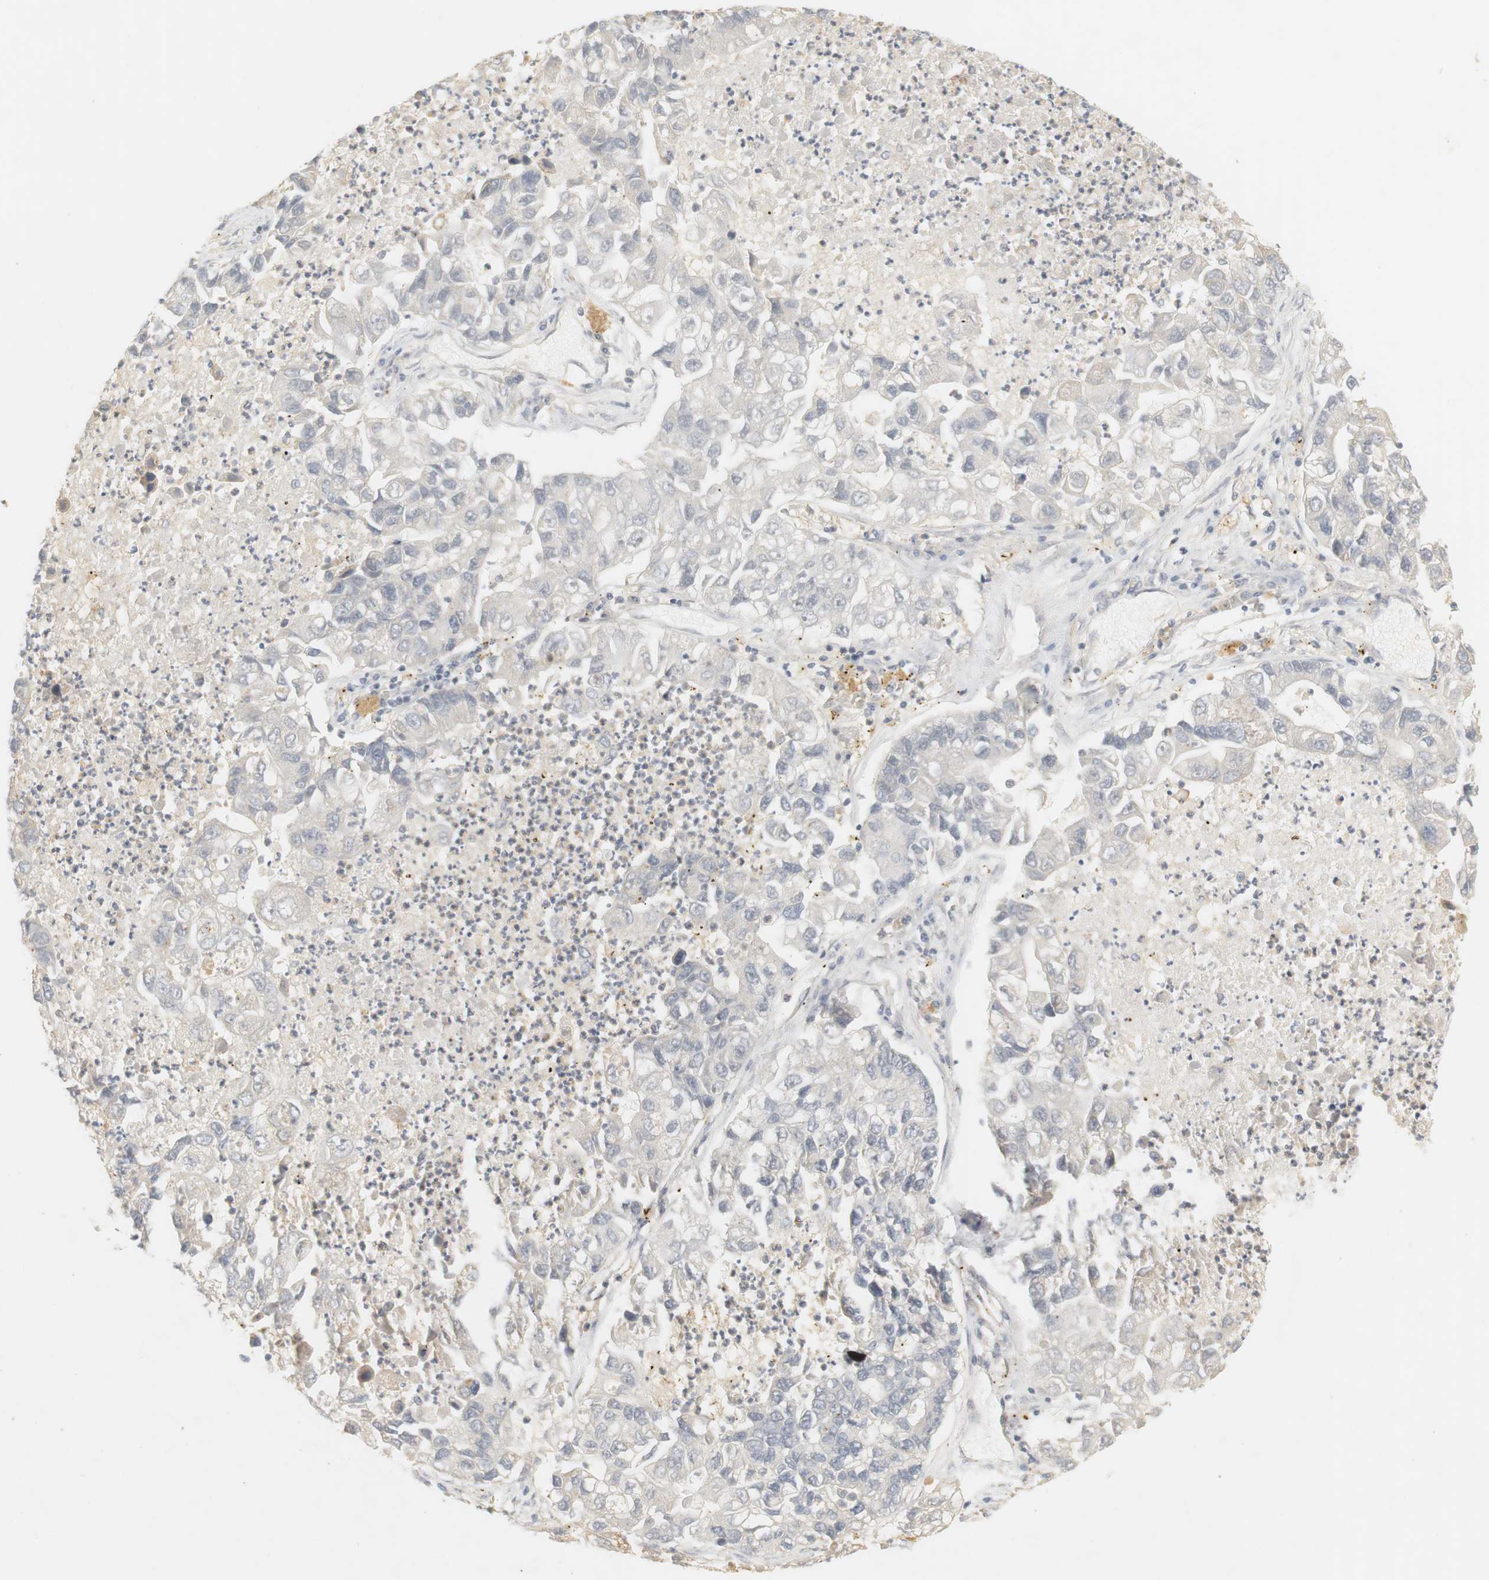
{"staining": {"intensity": "negative", "quantity": "none", "location": "none"}, "tissue": "lung cancer", "cell_type": "Tumor cells", "image_type": "cancer", "snomed": [{"axis": "morphology", "description": "Adenocarcinoma, NOS"}, {"axis": "topography", "description": "Lung"}], "caption": "High power microscopy micrograph of an immunohistochemistry (IHC) micrograph of adenocarcinoma (lung), revealing no significant positivity in tumor cells. (Stains: DAB immunohistochemistry with hematoxylin counter stain, Microscopy: brightfield microscopy at high magnification).", "gene": "RTN3", "patient": {"sex": "female", "age": 51}}